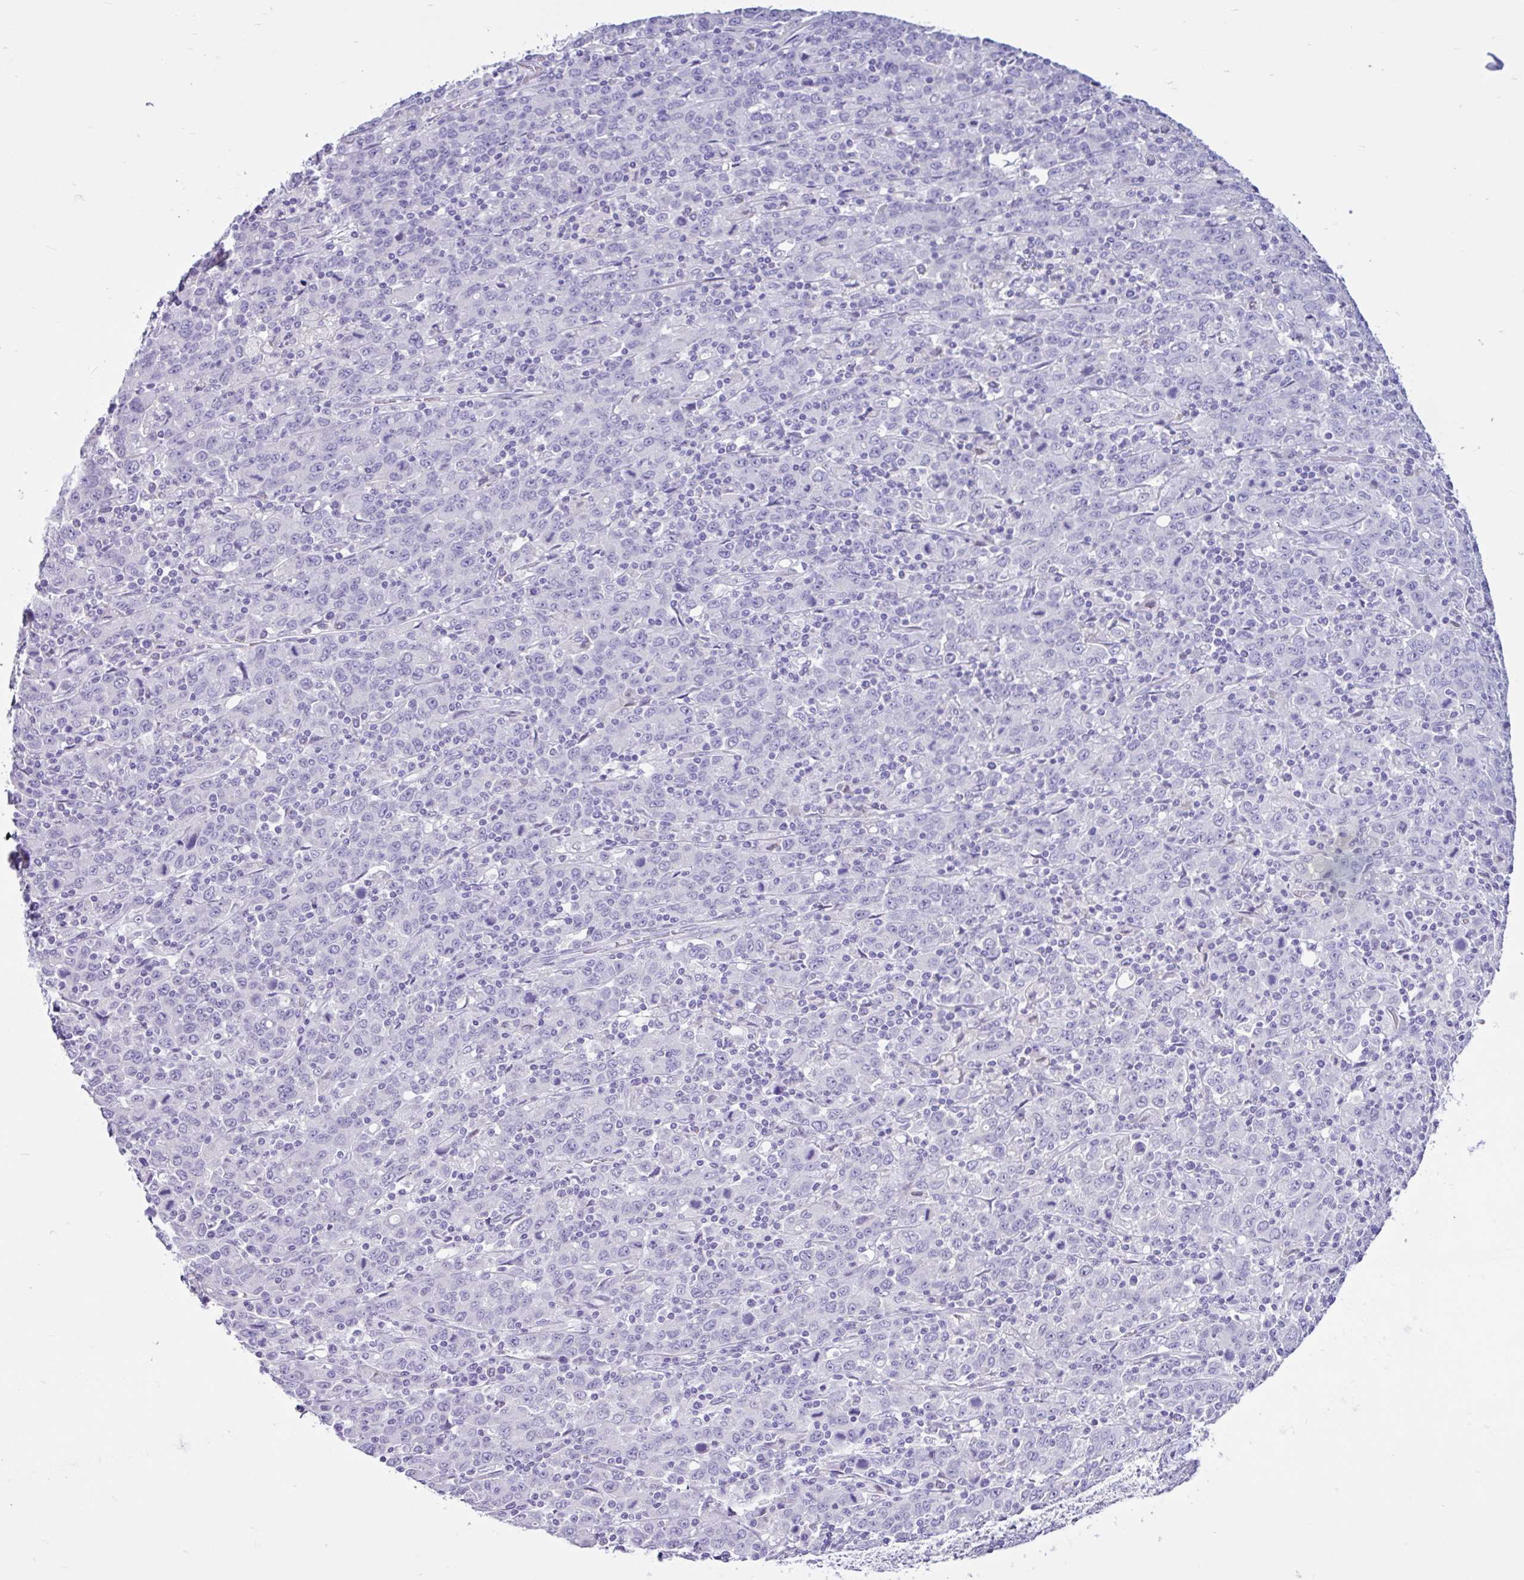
{"staining": {"intensity": "negative", "quantity": "none", "location": "none"}, "tissue": "stomach cancer", "cell_type": "Tumor cells", "image_type": "cancer", "snomed": [{"axis": "morphology", "description": "Adenocarcinoma, NOS"}, {"axis": "topography", "description": "Stomach, upper"}], "caption": "This is an immunohistochemistry (IHC) histopathology image of human stomach adenocarcinoma. There is no staining in tumor cells.", "gene": "CYP19A1", "patient": {"sex": "male", "age": 69}}